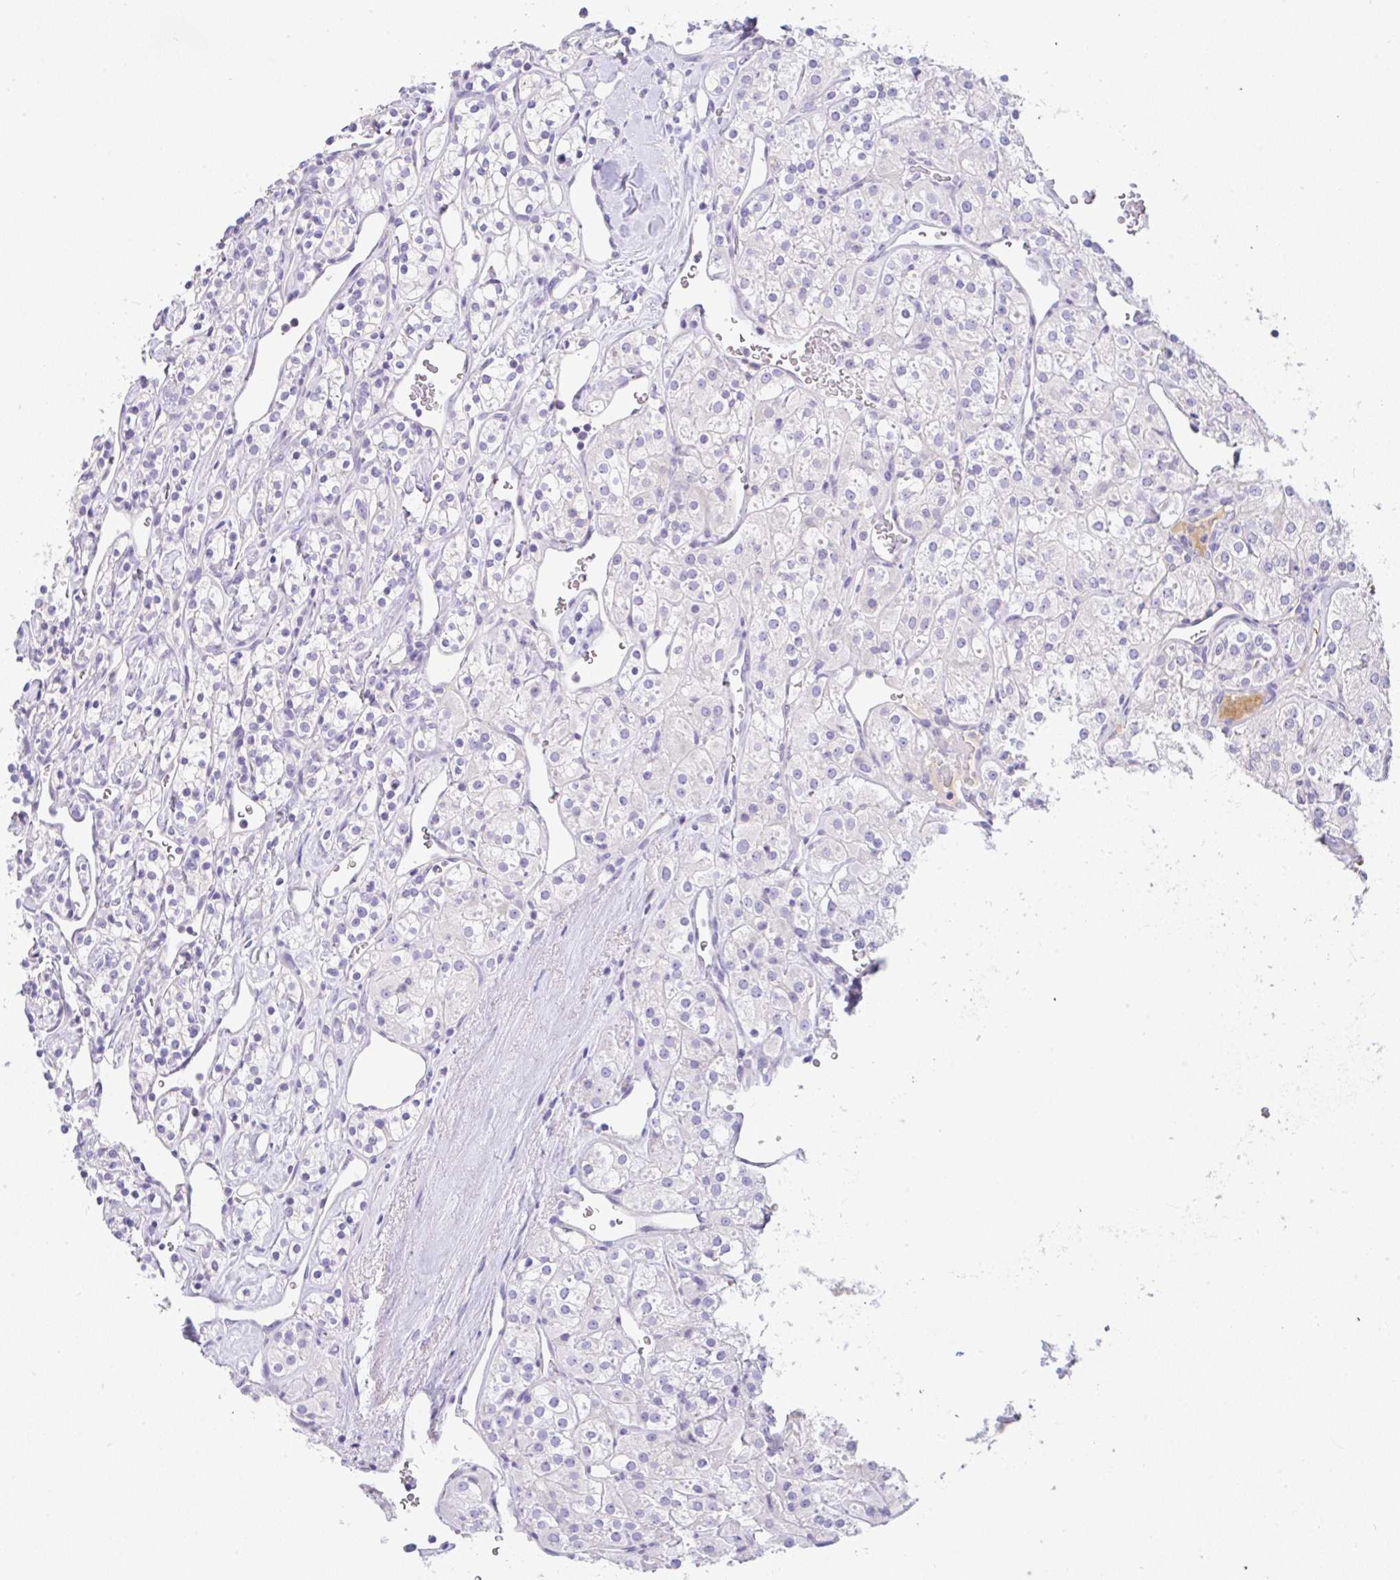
{"staining": {"intensity": "negative", "quantity": "none", "location": "none"}, "tissue": "renal cancer", "cell_type": "Tumor cells", "image_type": "cancer", "snomed": [{"axis": "morphology", "description": "Adenocarcinoma, NOS"}, {"axis": "topography", "description": "Kidney"}], "caption": "Renal adenocarcinoma was stained to show a protein in brown. There is no significant positivity in tumor cells. The staining was performed using DAB to visualize the protein expression in brown, while the nuclei were stained in blue with hematoxylin (Magnification: 20x).", "gene": "SERPINE3", "patient": {"sex": "male", "age": 77}}